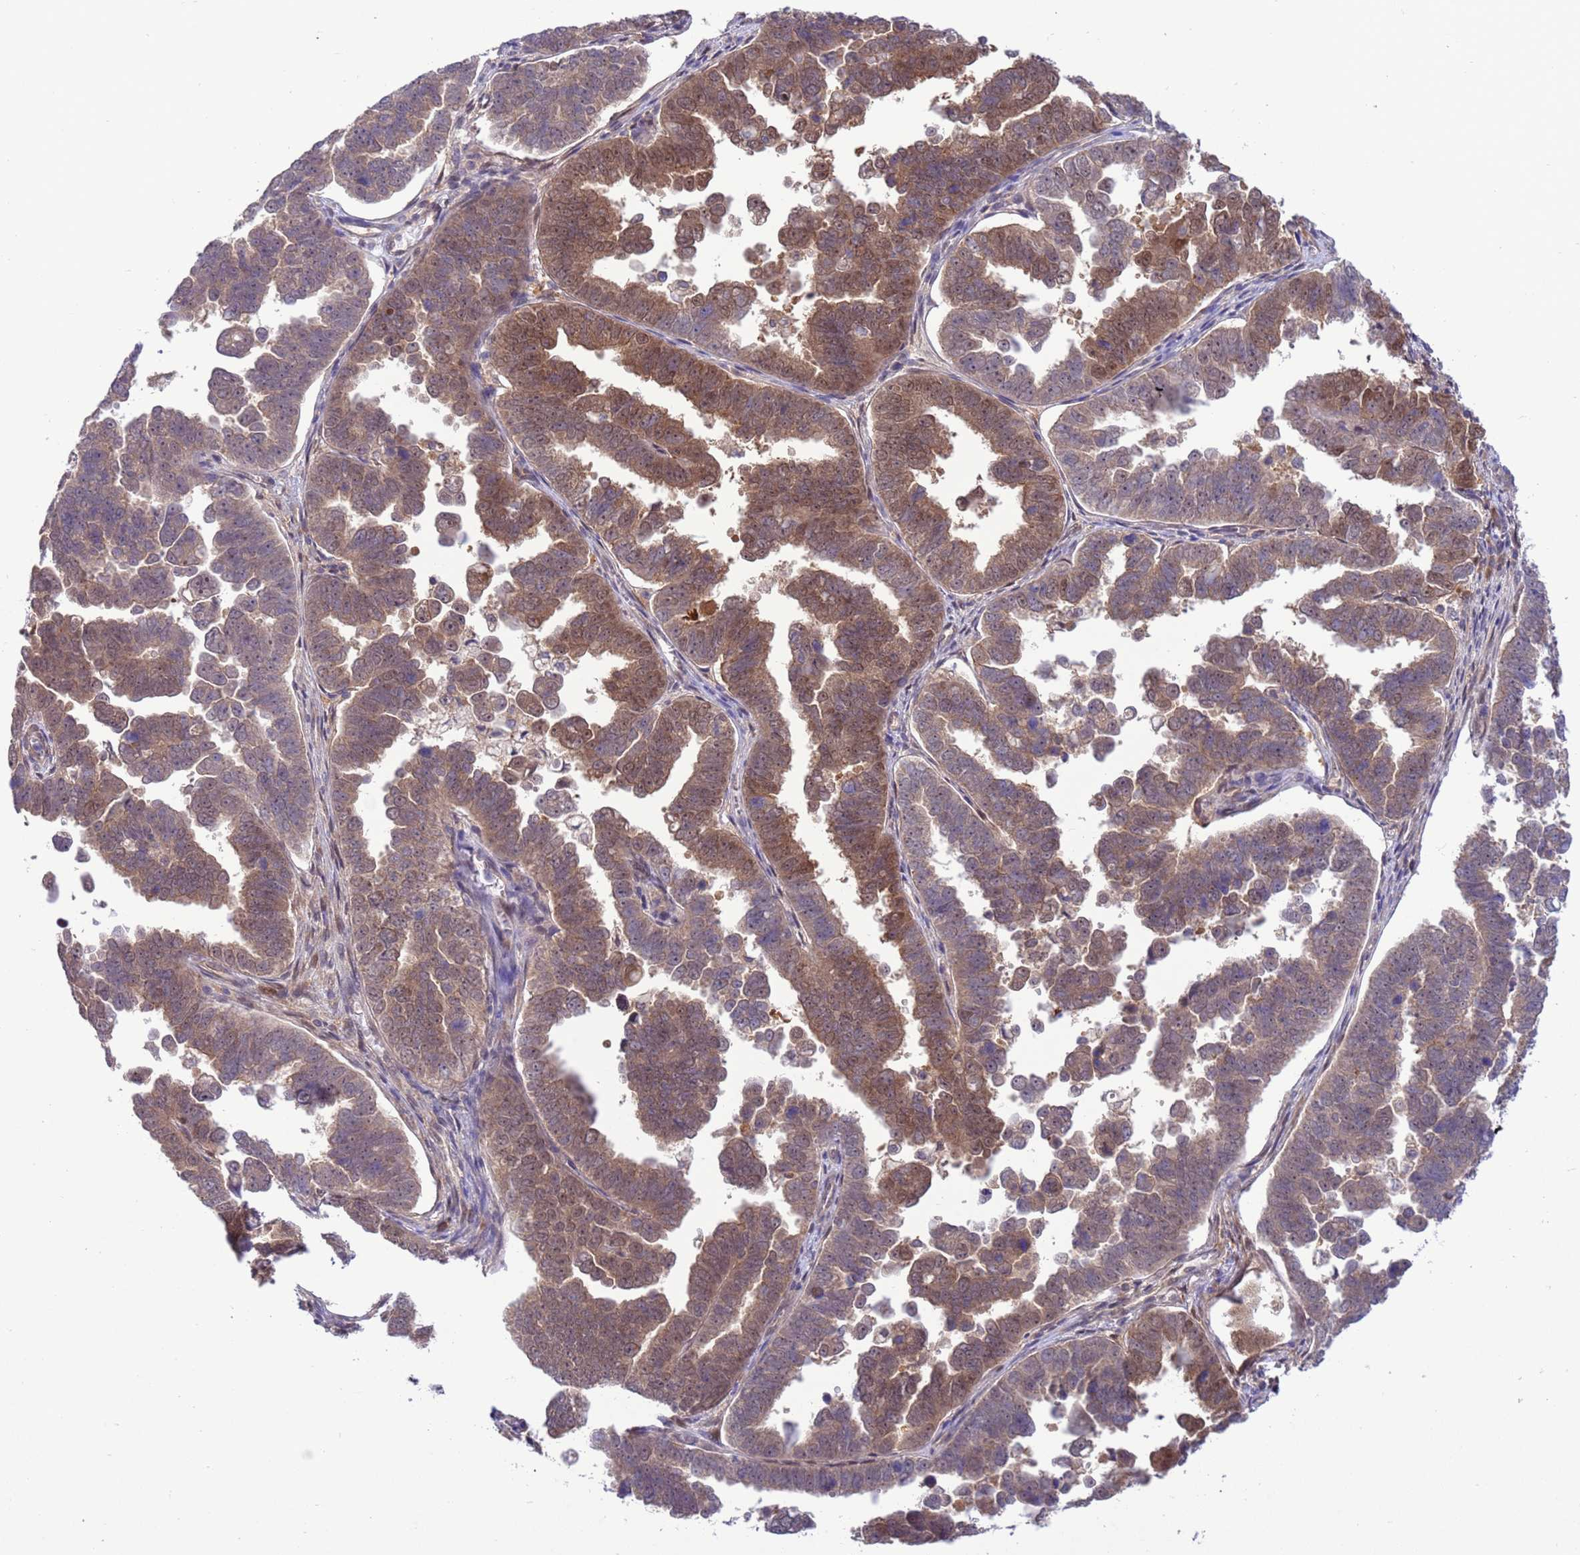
{"staining": {"intensity": "moderate", "quantity": ">75%", "location": "cytoplasmic/membranous,nuclear"}, "tissue": "endometrial cancer", "cell_type": "Tumor cells", "image_type": "cancer", "snomed": [{"axis": "morphology", "description": "Adenocarcinoma, NOS"}, {"axis": "topography", "description": "Endometrium"}], "caption": "High-power microscopy captured an immunohistochemistry image of endometrial cancer, revealing moderate cytoplasmic/membranous and nuclear staining in approximately >75% of tumor cells. Immunohistochemistry (ihc) stains the protein of interest in brown and the nuclei are stained blue.", "gene": "ZNF461", "patient": {"sex": "female", "age": 75}}